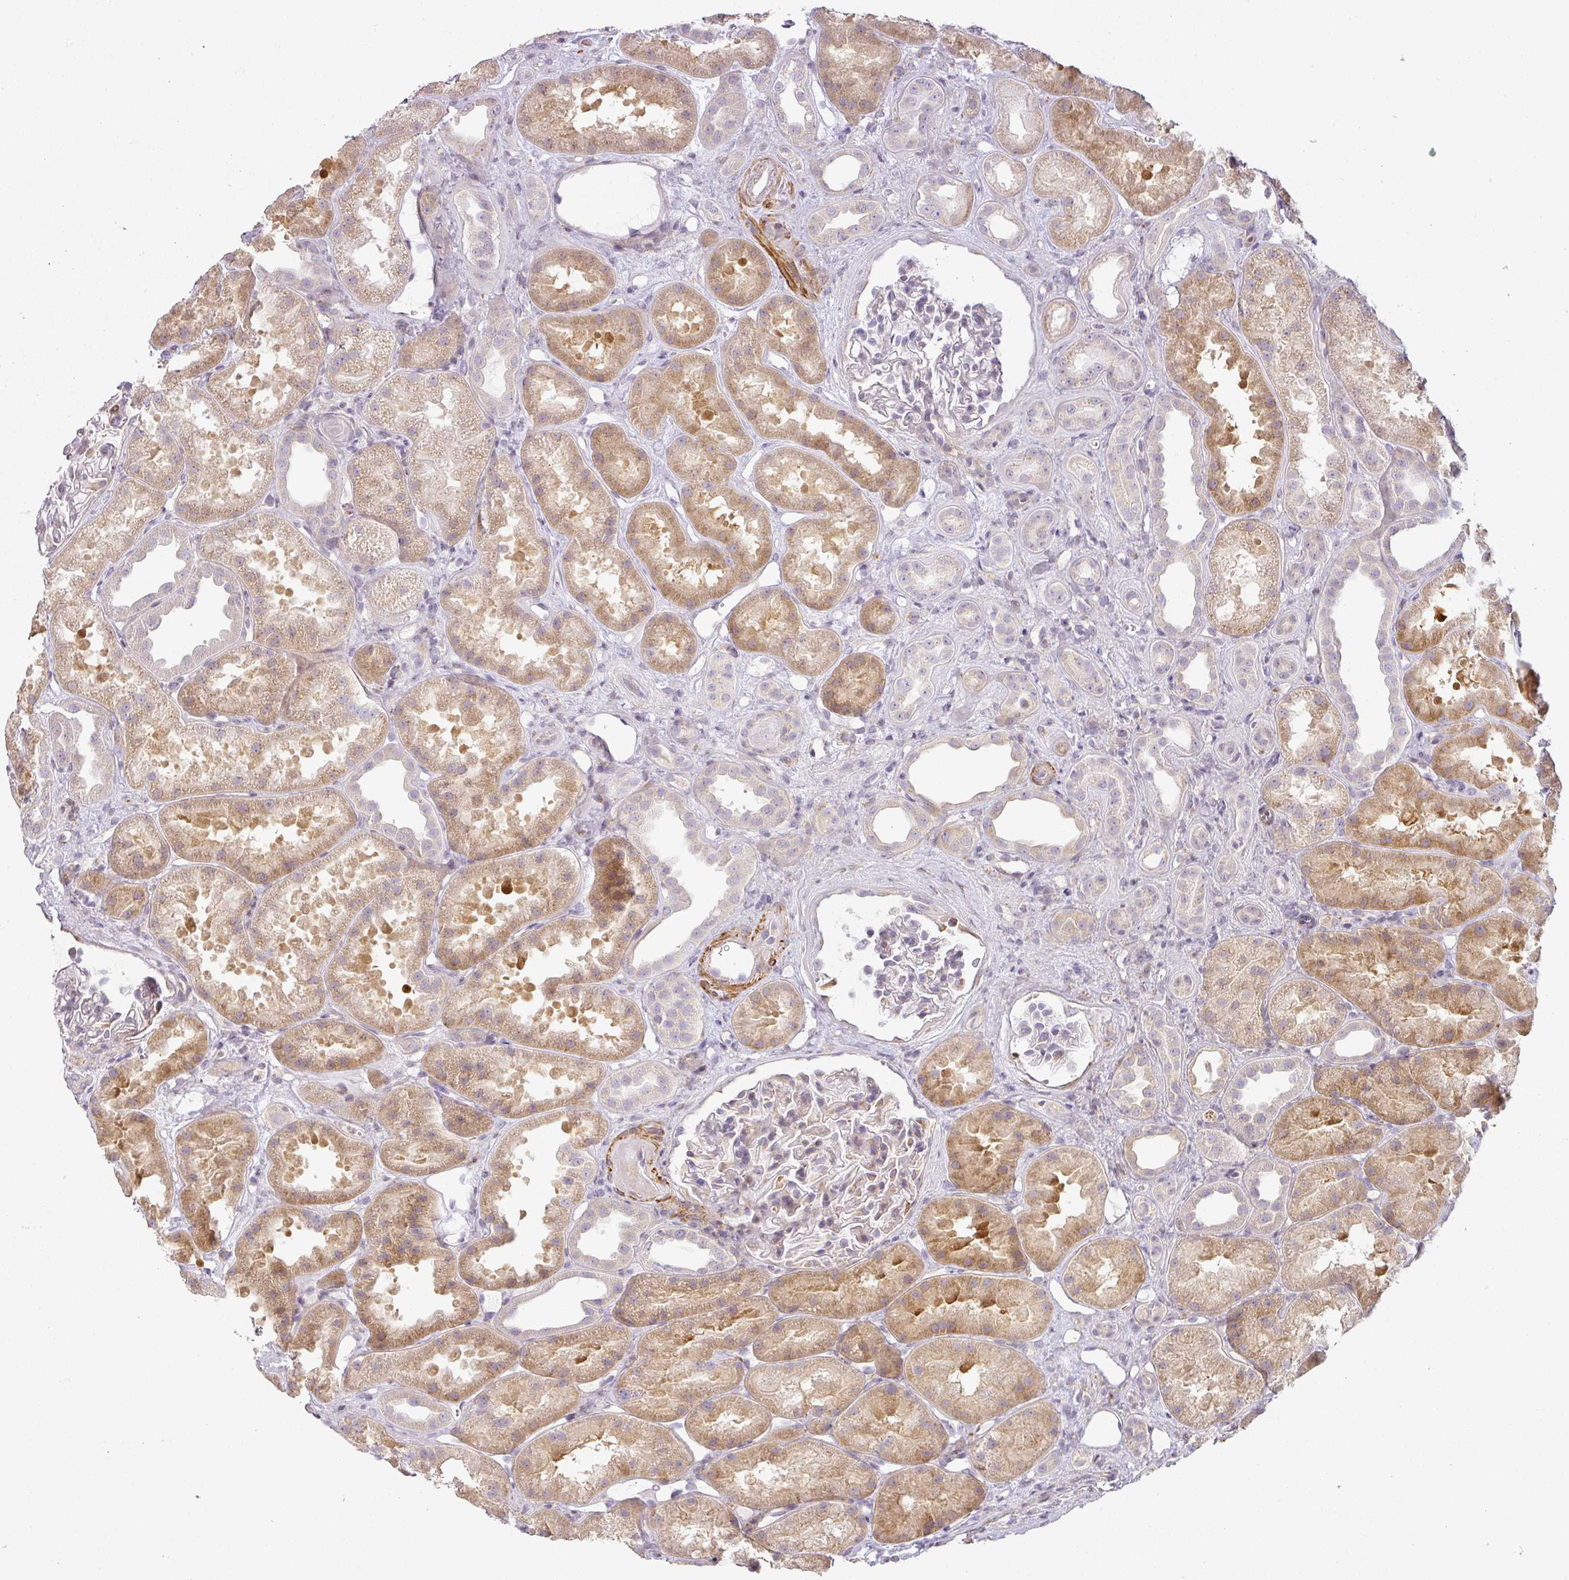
{"staining": {"intensity": "negative", "quantity": "none", "location": "none"}, "tissue": "kidney", "cell_type": "Cells in glomeruli", "image_type": "normal", "snomed": [{"axis": "morphology", "description": "Normal tissue, NOS"}, {"axis": "topography", "description": "Kidney"}], "caption": "There is no significant expression in cells in glomeruli of kidney.", "gene": "CCDC144A", "patient": {"sex": "male", "age": 61}}